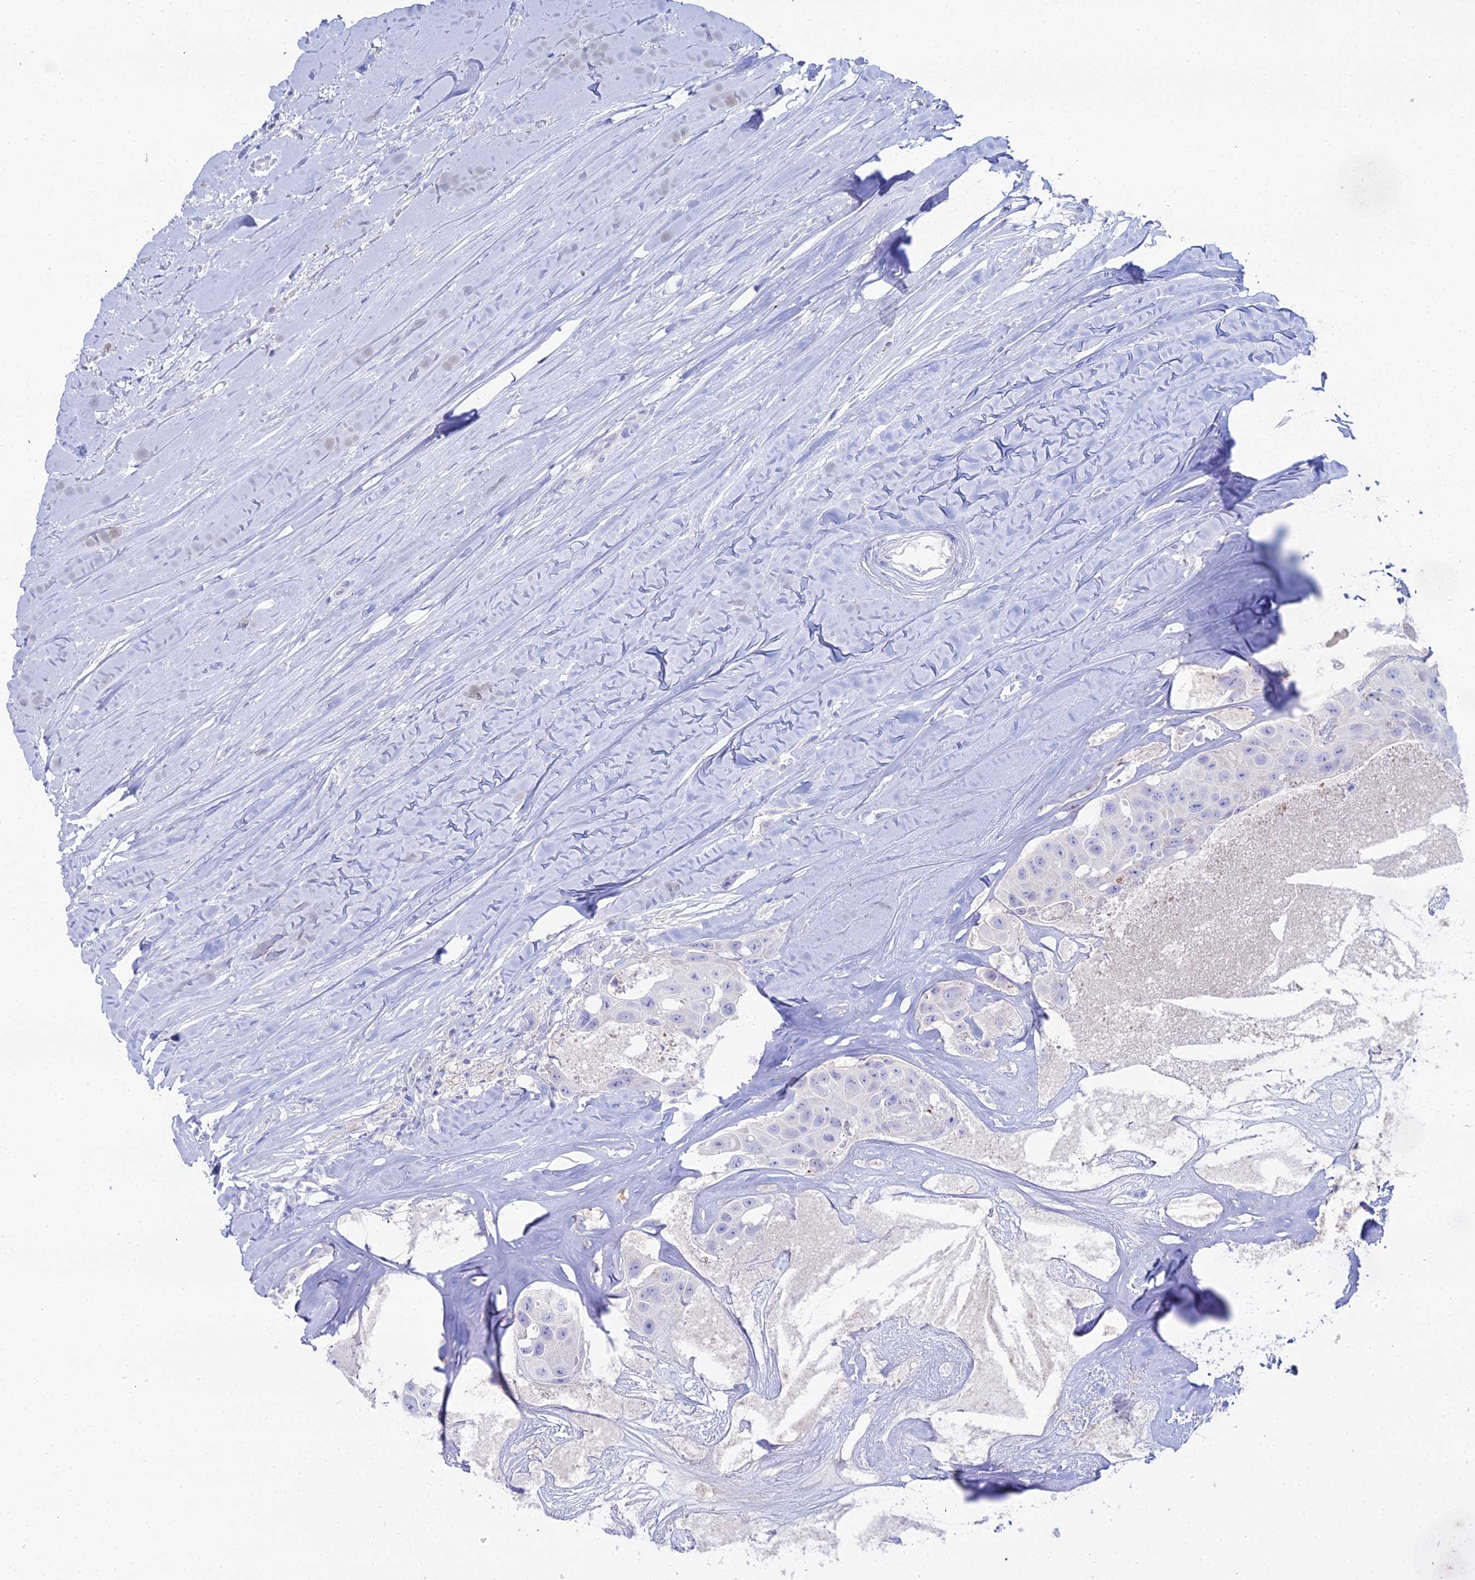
{"staining": {"intensity": "negative", "quantity": "none", "location": "none"}, "tissue": "head and neck cancer", "cell_type": "Tumor cells", "image_type": "cancer", "snomed": [{"axis": "morphology", "description": "Adenocarcinoma, NOS"}, {"axis": "morphology", "description": "Adenocarcinoma, metastatic, NOS"}, {"axis": "topography", "description": "Head-Neck"}], "caption": "This is an IHC image of human adenocarcinoma (head and neck). There is no positivity in tumor cells.", "gene": "DHX34", "patient": {"sex": "male", "age": 75}}